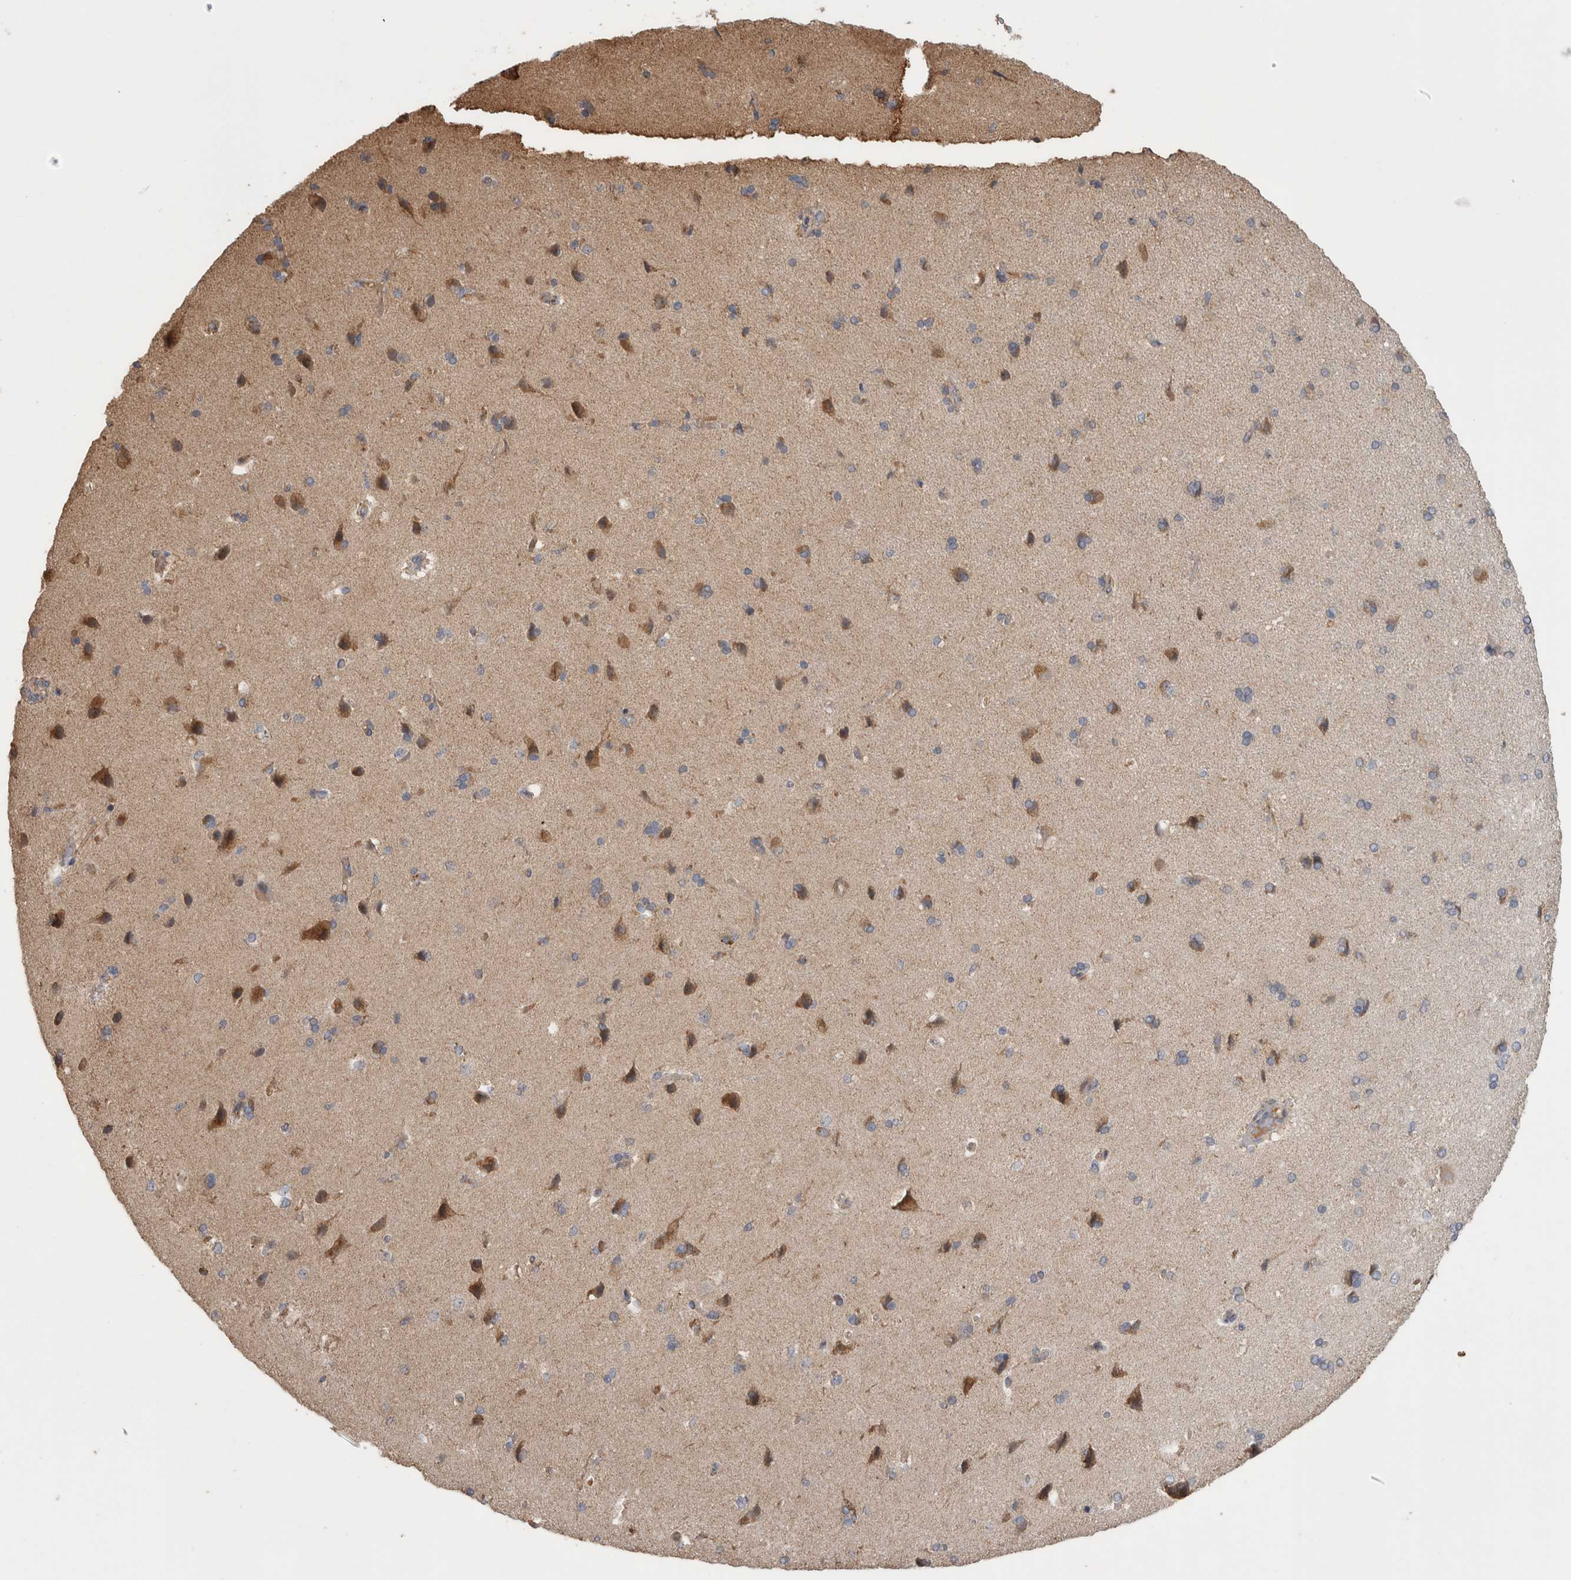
{"staining": {"intensity": "weak", "quantity": ">75%", "location": "cytoplasmic/membranous"}, "tissue": "cerebral cortex", "cell_type": "Endothelial cells", "image_type": "normal", "snomed": [{"axis": "morphology", "description": "Normal tissue, NOS"}, {"axis": "topography", "description": "Cerebral cortex"}], "caption": "Protein positivity by IHC exhibits weak cytoplasmic/membranous staining in about >75% of endothelial cells in normal cerebral cortex. Using DAB (3,3'-diaminobenzidine) (brown) and hematoxylin (blue) stains, captured at high magnification using brightfield microscopy.", "gene": "SCO1", "patient": {"sex": "male", "age": 62}}